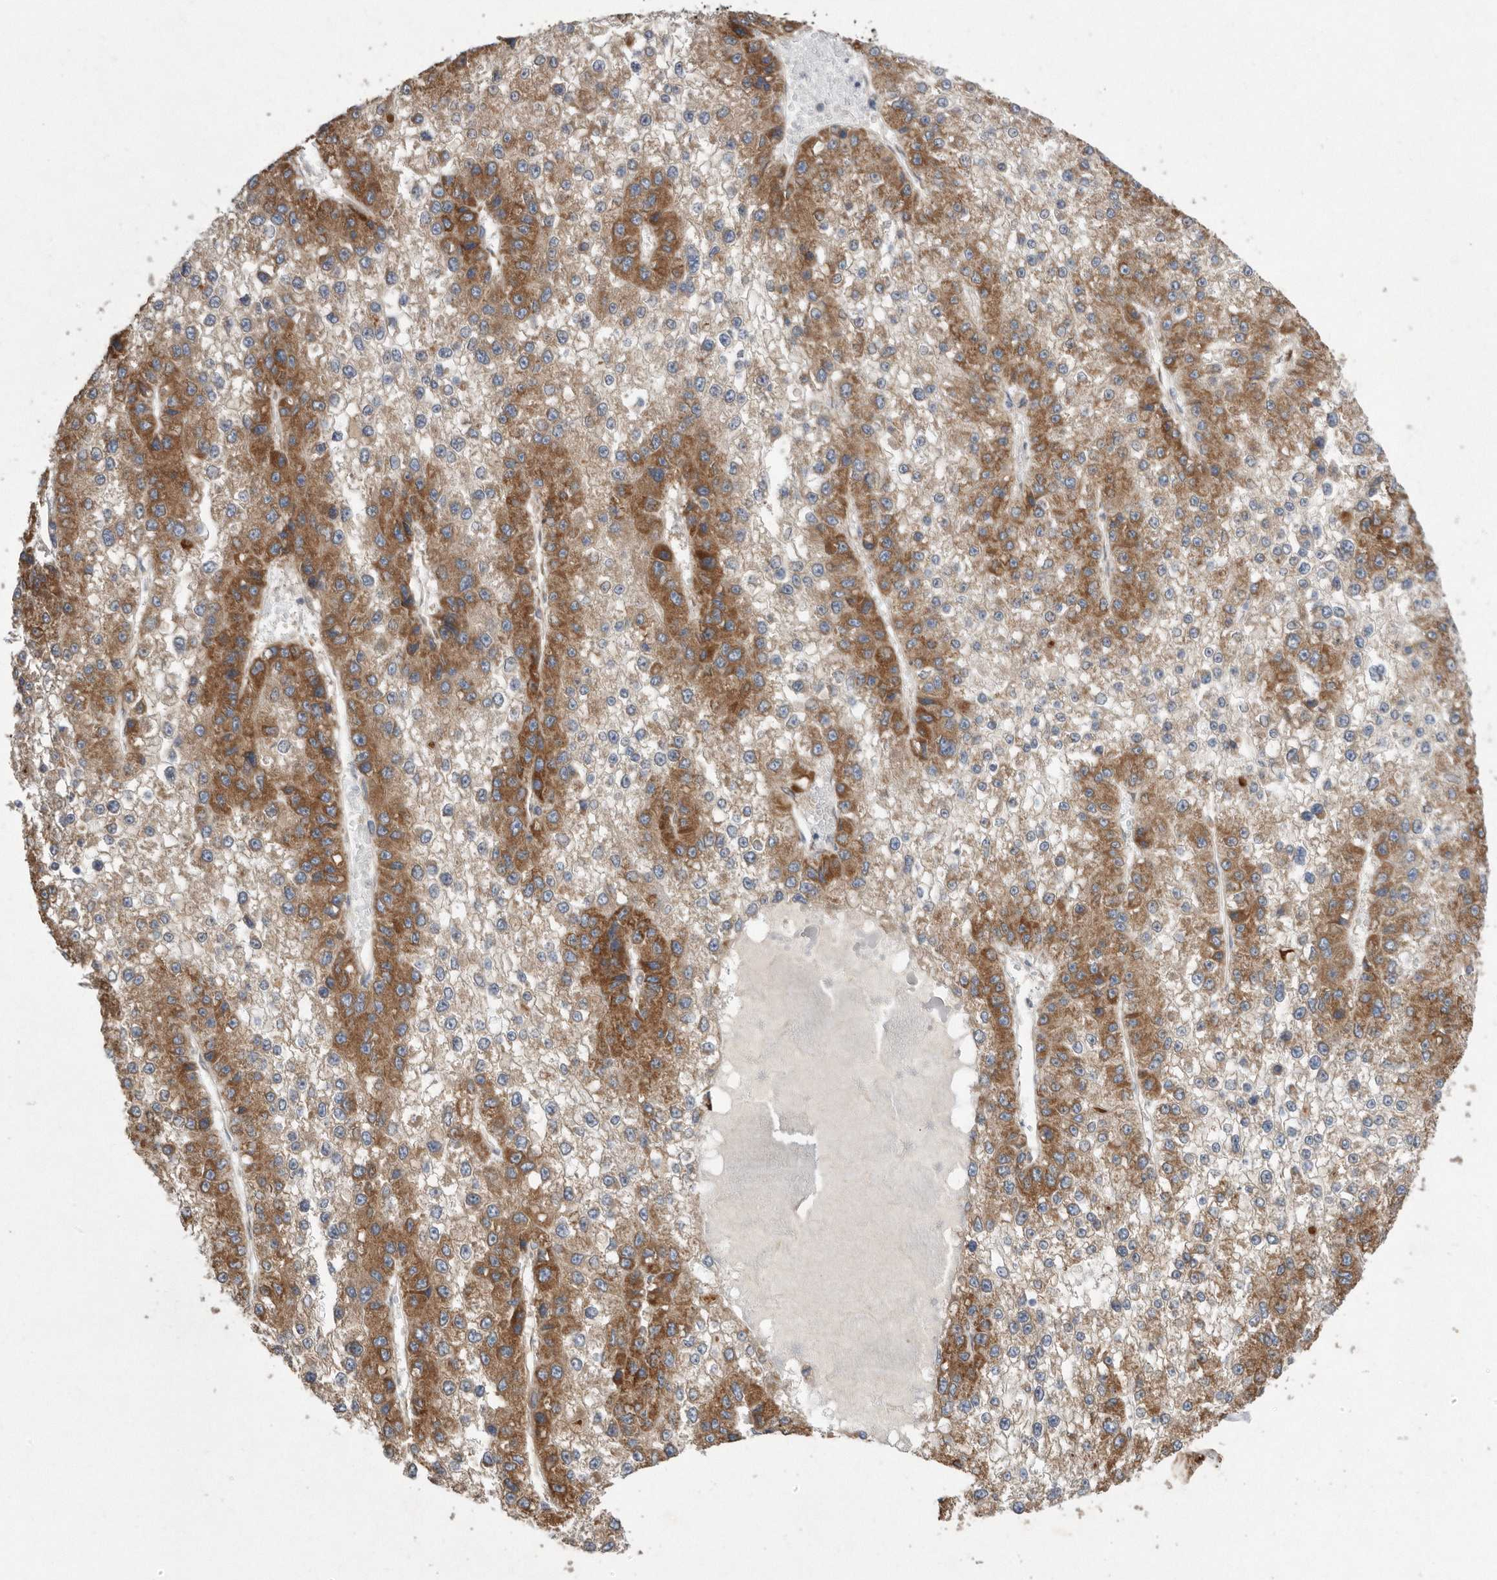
{"staining": {"intensity": "strong", "quantity": "25%-75%", "location": "cytoplasmic/membranous"}, "tissue": "liver cancer", "cell_type": "Tumor cells", "image_type": "cancer", "snomed": [{"axis": "morphology", "description": "Carcinoma, Hepatocellular, NOS"}, {"axis": "topography", "description": "Liver"}], "caption": "The histopathology image reveals staining of liver cancer, revealing strong cytoplasmic/membranous protein staining (brown color) within tumor cells. (Brightfield microscopy of DAB IHC at high magnification).", "gene": "PON2", "patient": {"sex": "female", "age": 73}}